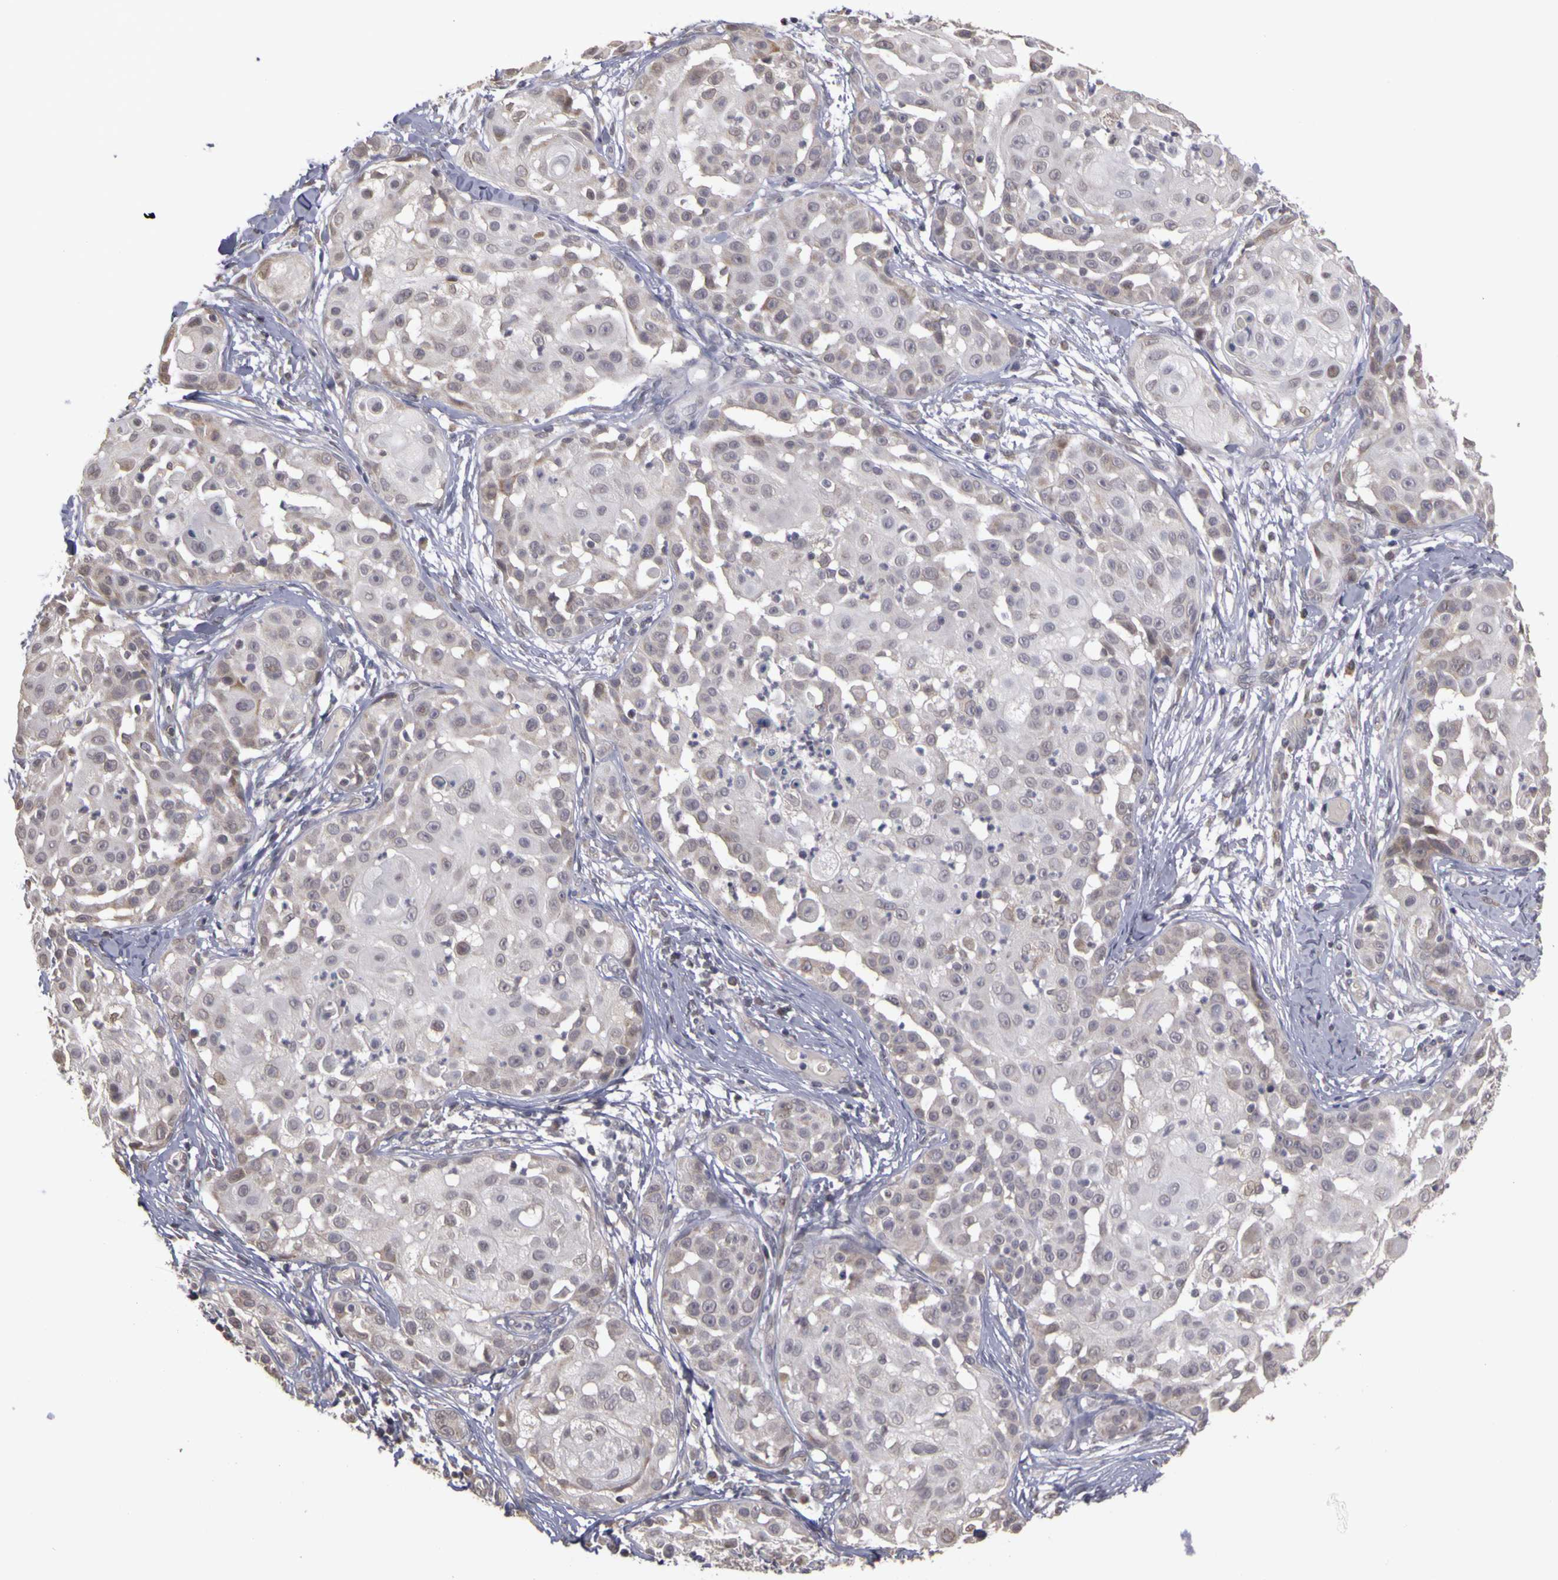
{"staining": {"intensity": "negative", "quantity": "none", "location": "none"}, "tissue": "skin cancer", "cell_type": "Tumor cells", "image_type": "cancer", "snomed": [{"axis": "morphology", "description": "Squamous cell carcinoma, NOS"}, {"axis": "topography", "description": "Skin"}], "caption": "Skin cancer (squamous cell carcinoma) was stained to show a protein in brown. There is no significant positivity in tumor cells. (Brightfield microscopy of DAB (3,3'-diaminobenzidine) IHC at high magnification).", "gene": "FRMD7", "patient": {"sex": "female", "age": 57}}